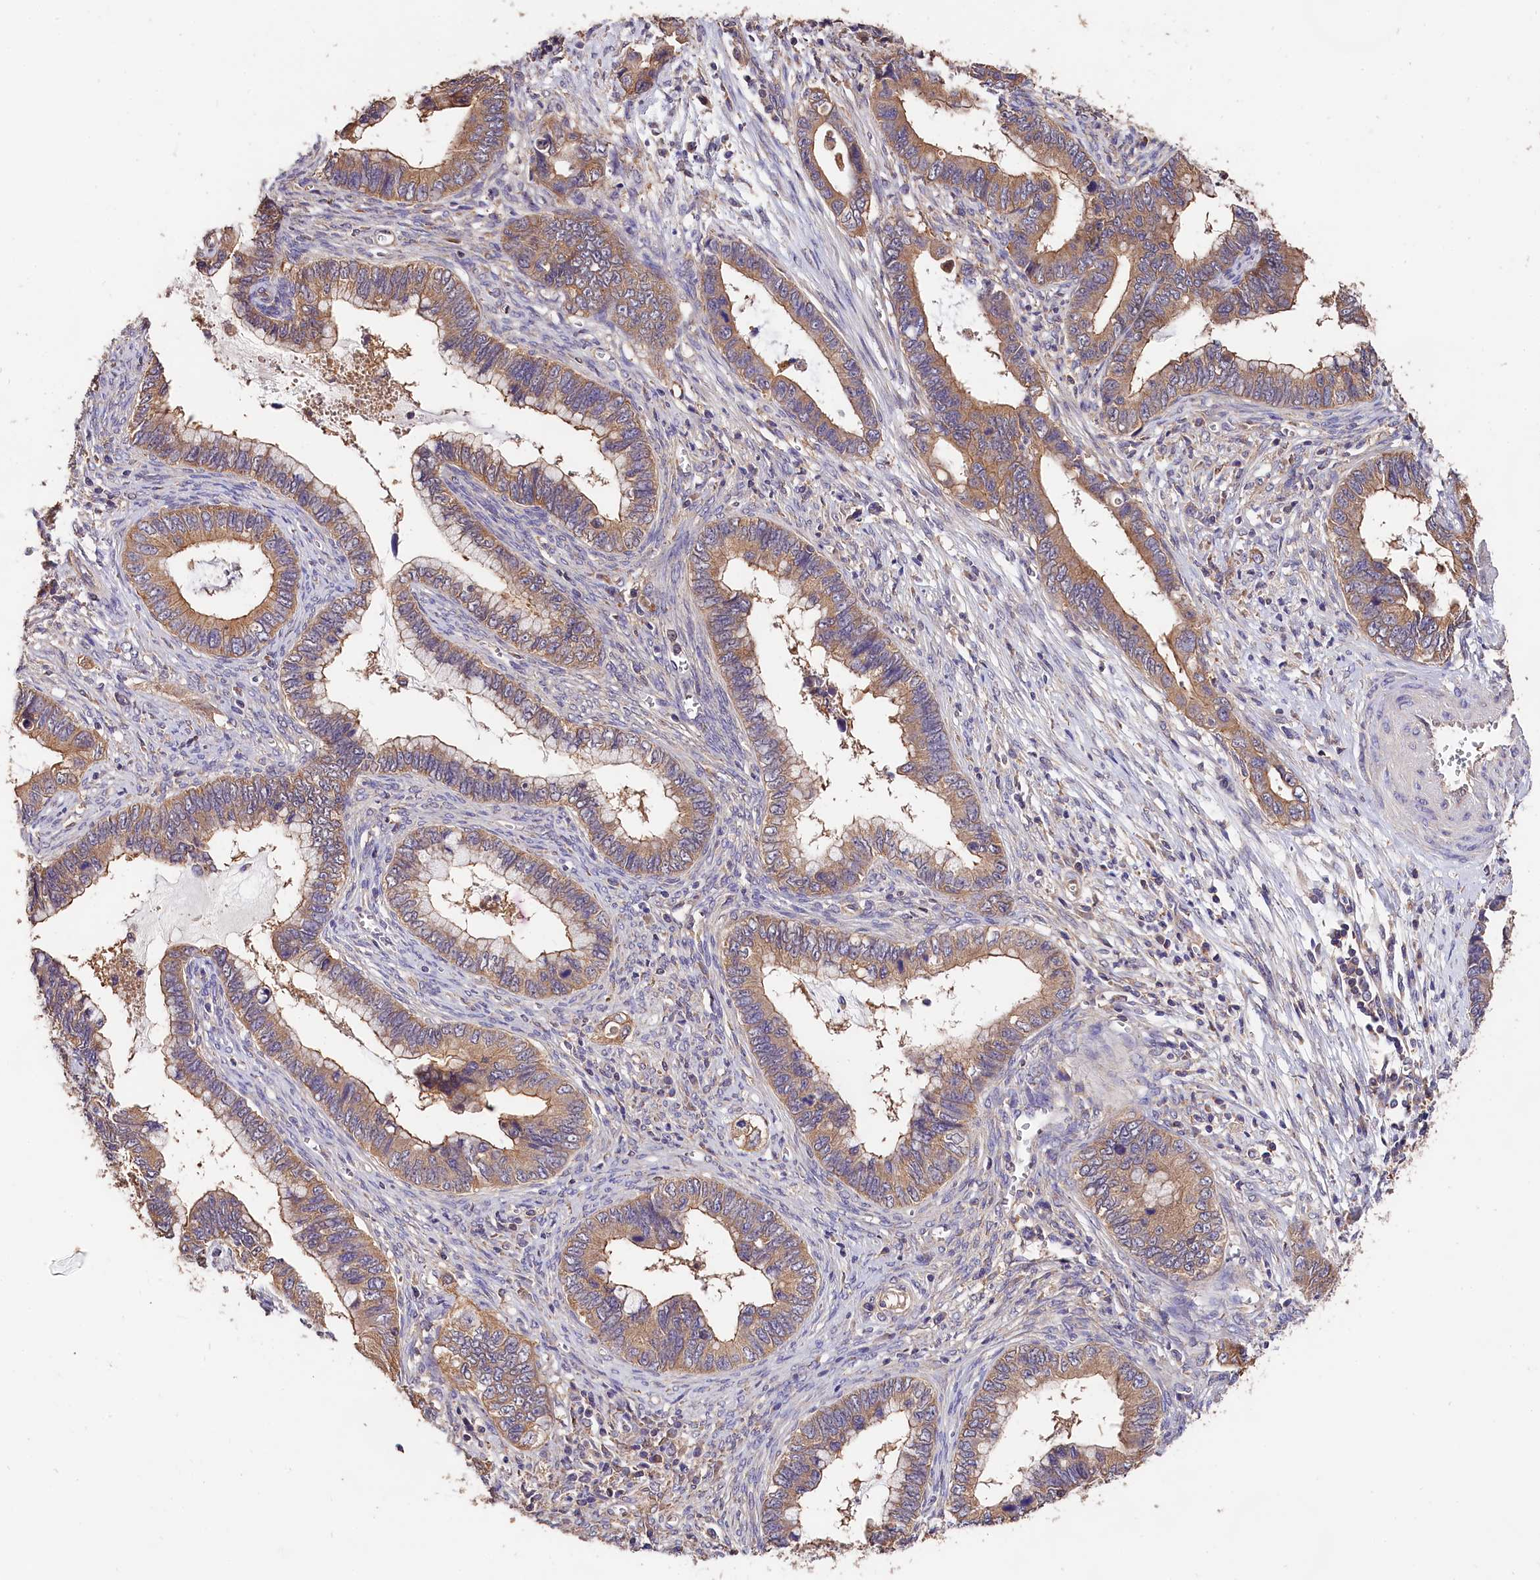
{"staining": {"intensity": "moderate", "quantity": ">75%", "location": "cytoplasmic/membranous"}, "tissue": "cervical cancer", "cell_type": "Tumor cells", "image_type": "cancer", "snomed": [{"axis": "morphology", "description": "Adenocarcinoma, NOS"}, {"axis": "topography", "description": "Cervix"}], "caption": "A histopathology image of human cervical cancer stained for a protein displays moderate cytoplasmic/membranous brown staining in tumor cells.", "gene": "OAS3", "patient": {"sex": "female", "age": 44}}